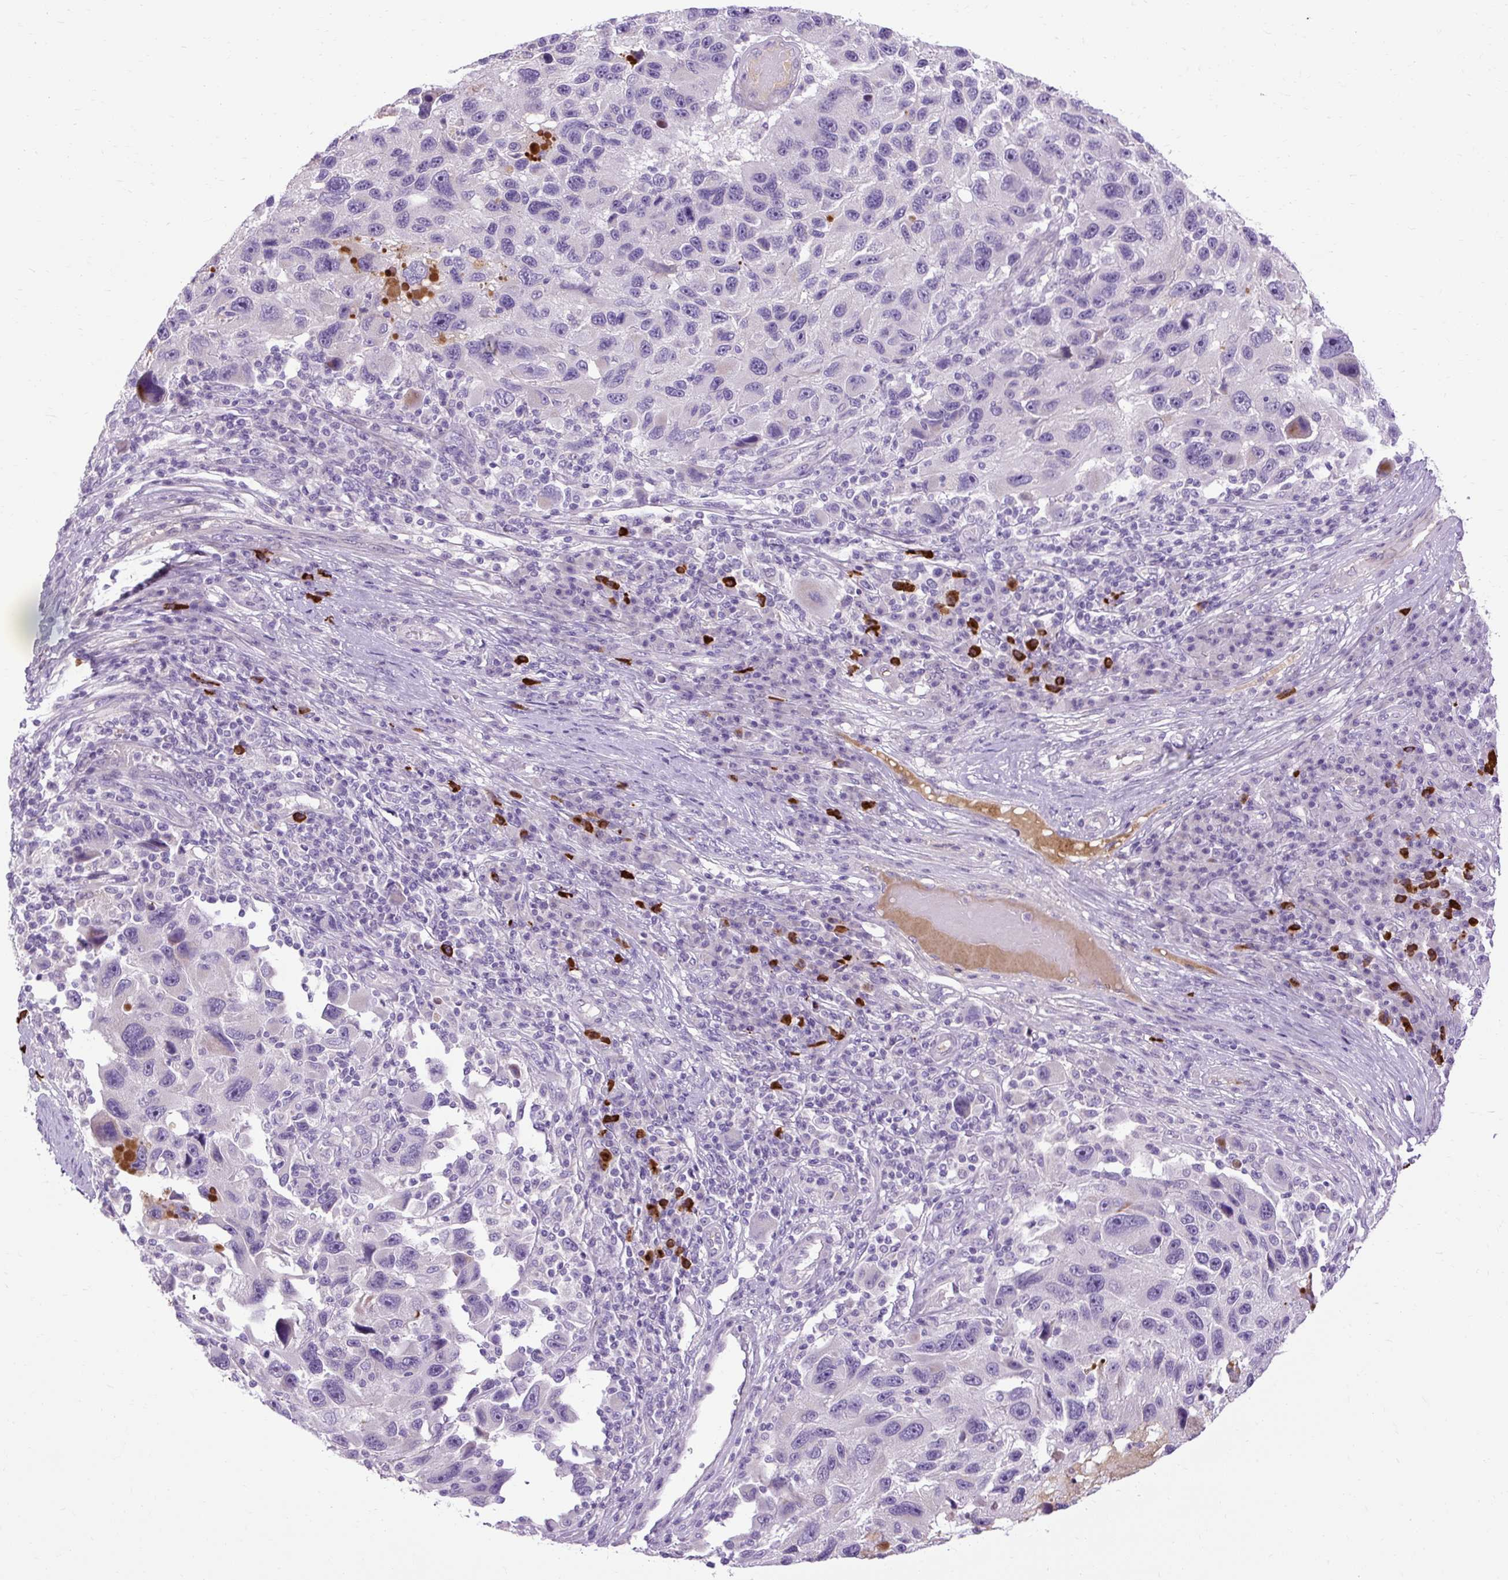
{"staining": {"intensity": "negative", "quantity": "none", "location": "none"}, "tissue": "melanoma", "cell_type": "Tumor cells", "image_type": "cancer", "snomed": [{"axis": "morphology", "description": "Malignant melanoma, NOS"}, {"axis": "topography", "description": "Skin"}], "caption": "Tumor cells are negative for brown protein staining in melanoma.", "gene": "ARRDC2", "patient": {"sex": "male", "age": 53}}